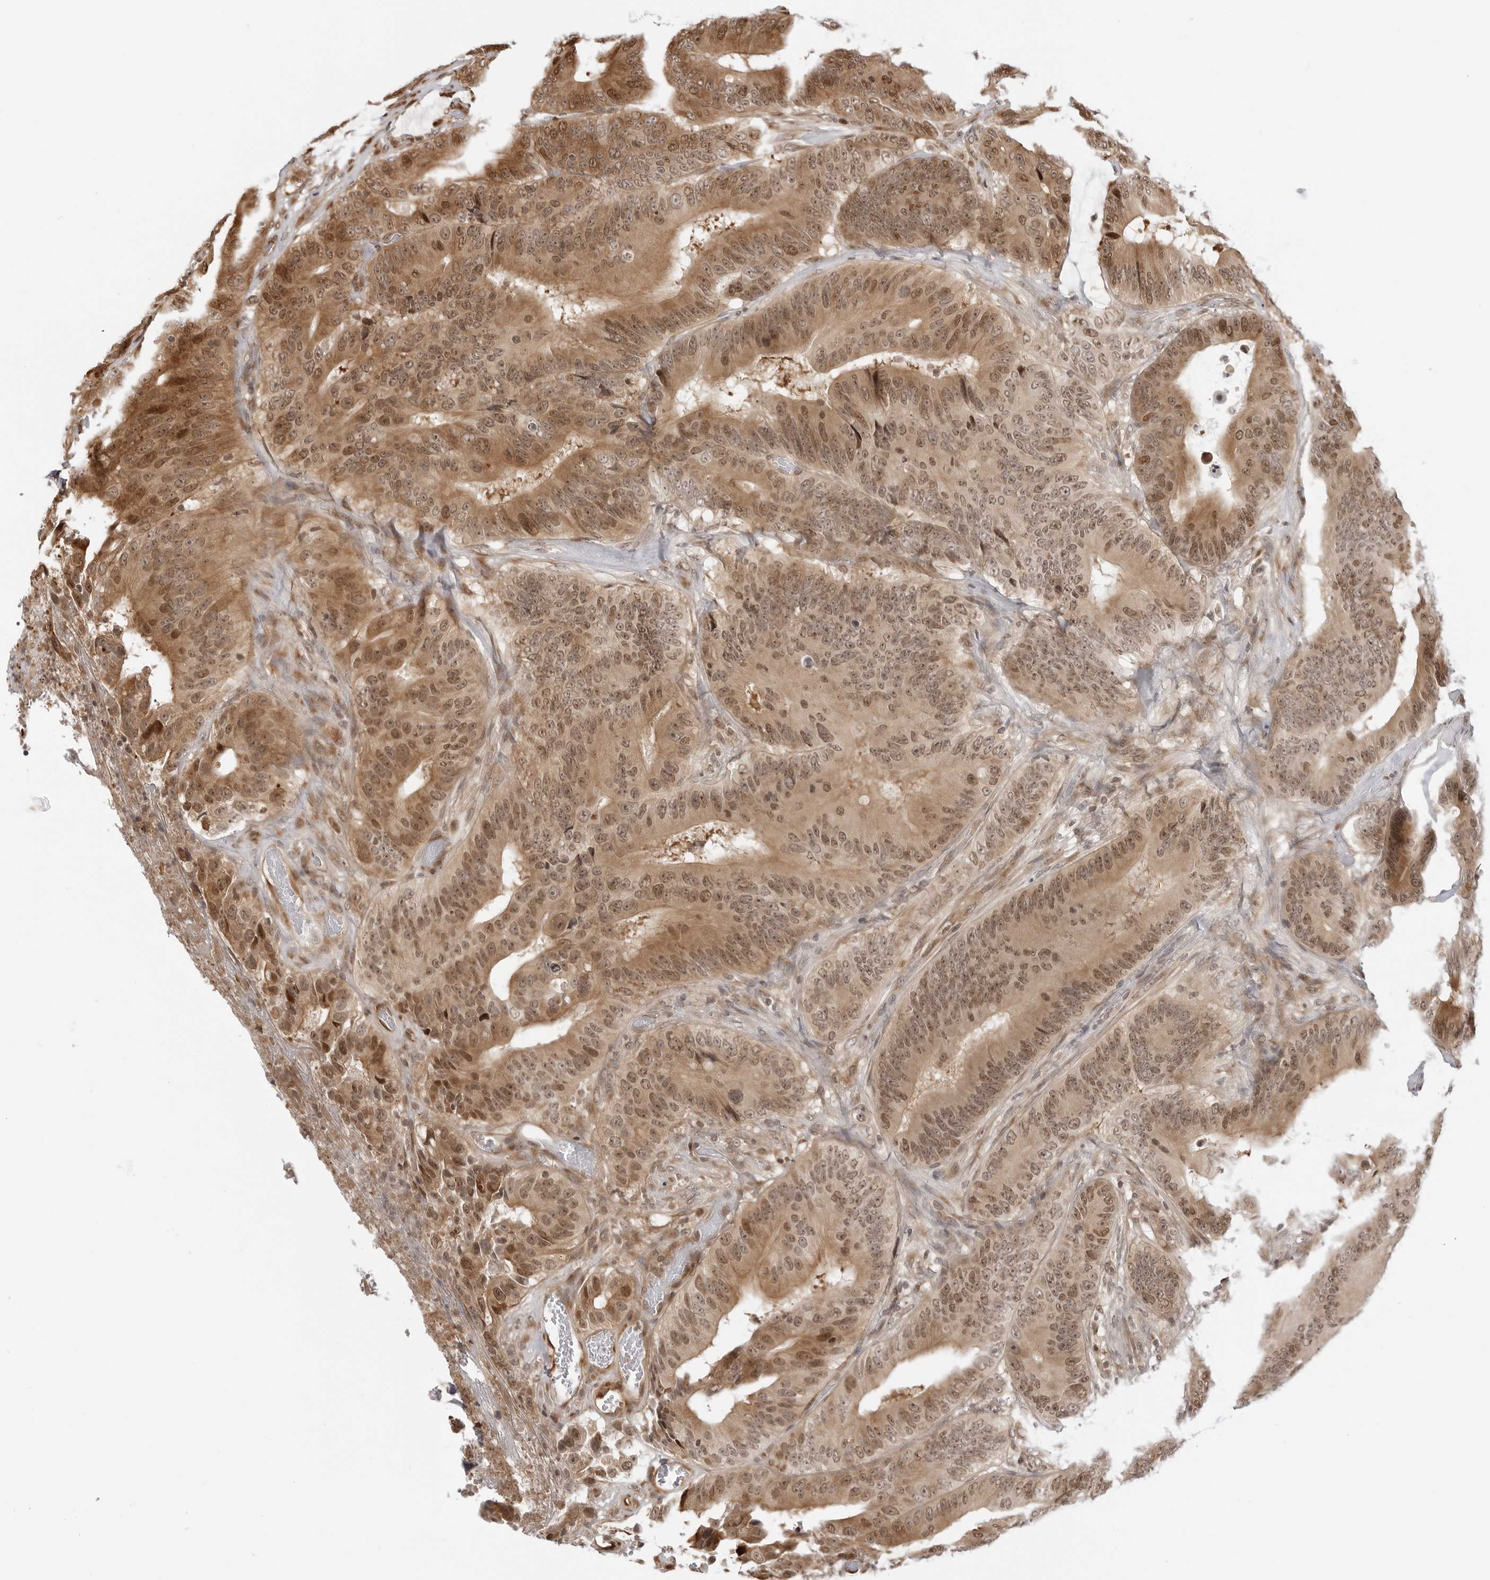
{"staining": {"intensity": "moderate", "quantity": ">75%", "location": "cytoplasmic/membranous,nuclear"}, "tissue": "colorectal cancer", "cell_type": "Tumor cells", "image_type": "cancer", "snomed": [{"axis": "morphology", "description": "Adenocarcinoma, NOS"}, {"axis": "topography", "description": "Colon"}], "caption": "High-magnification brightfield microscopy of colorectal cancer stained with DAB (3,3'-diaminobenzidine) (brown) and counterstained with hematoxylin (blue). tumor cells exhibit moderate cytoplasmic/membranous and nuclear positivity is identified in approximately>75% of cells.", "gene": "TIPRL", "patient": {"sex": "male", "age": 83}}